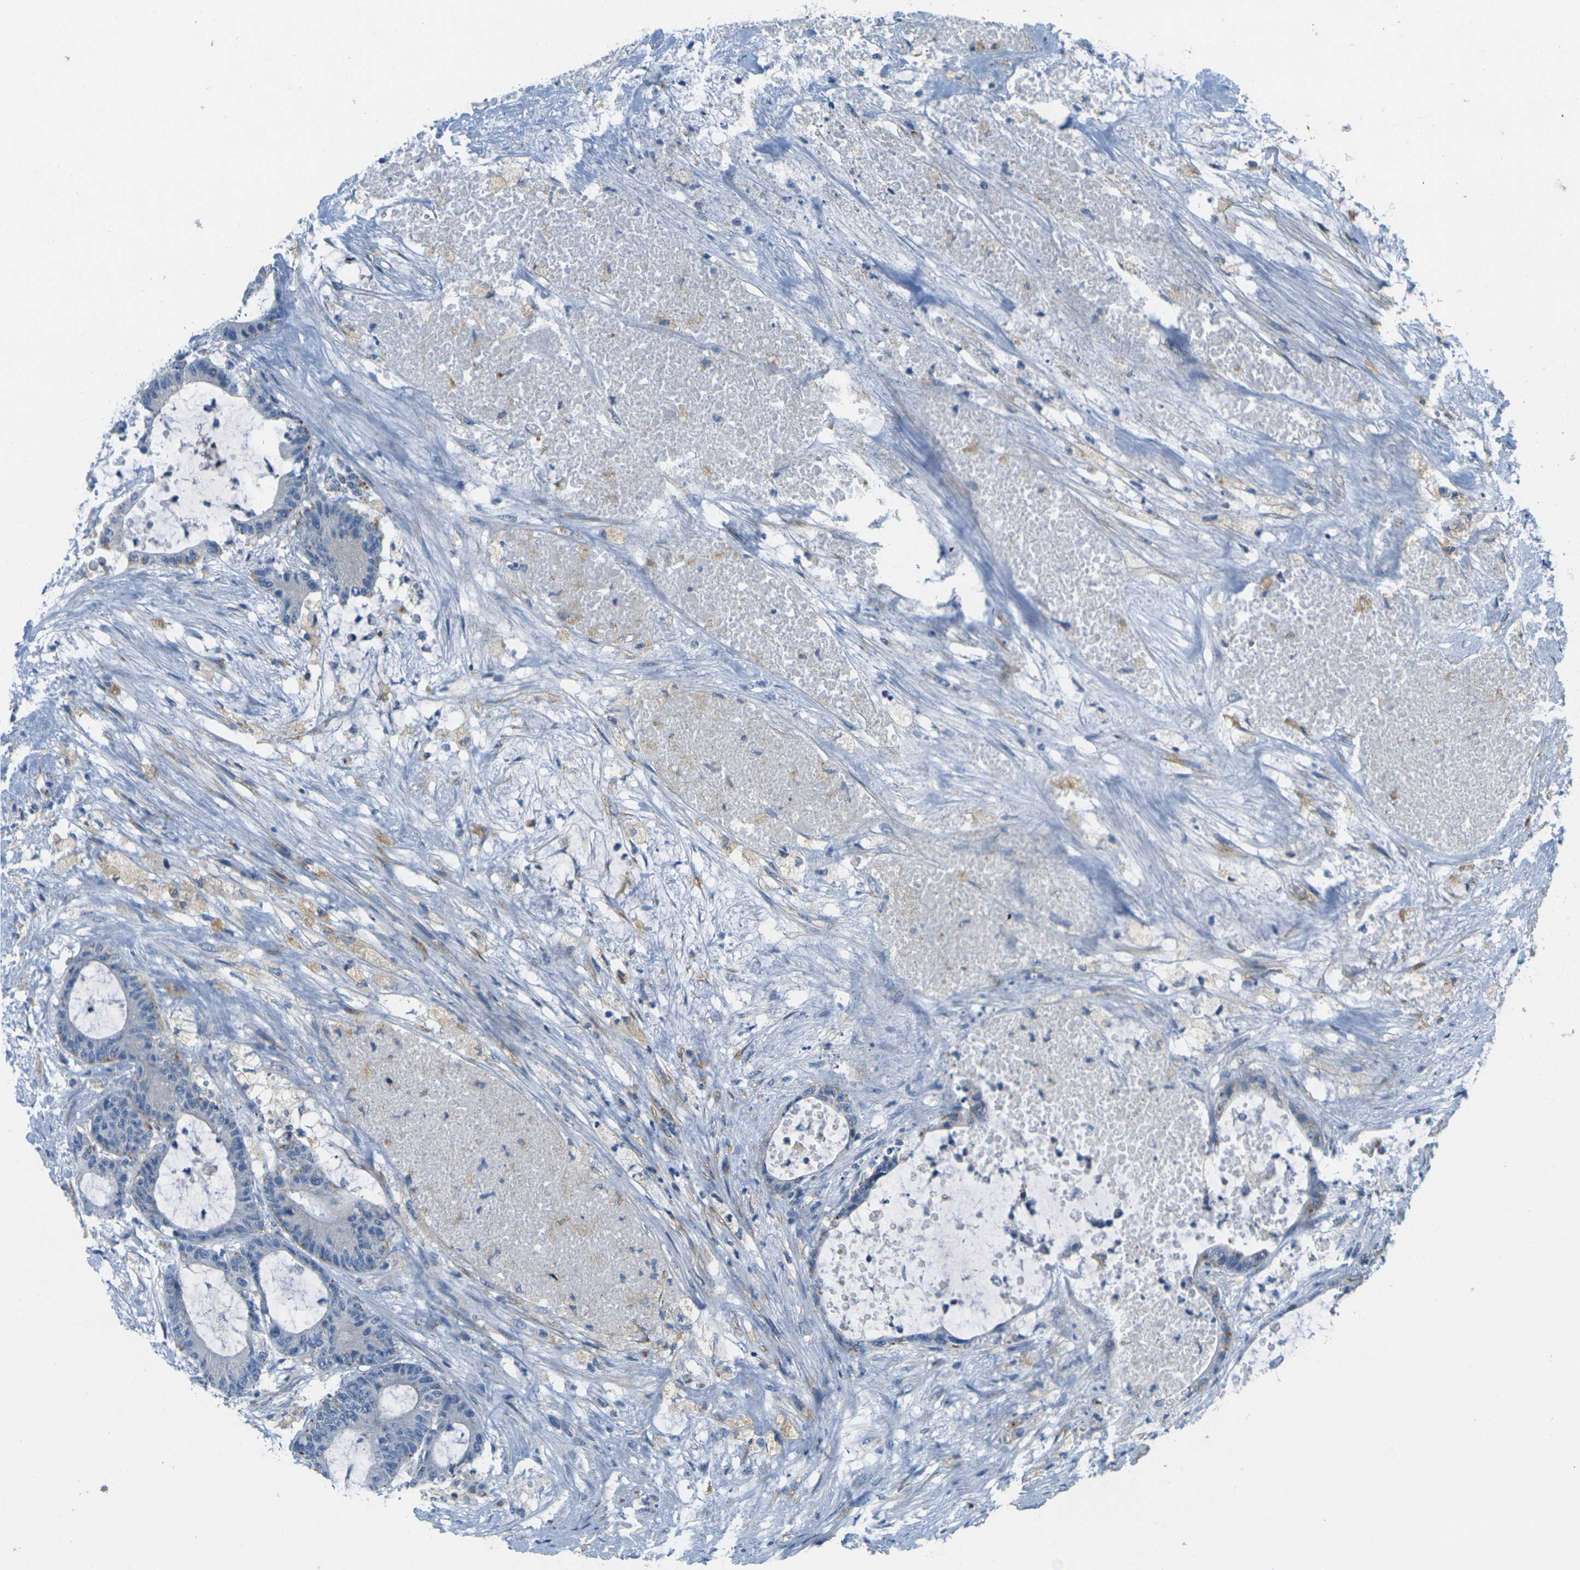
{"staining": {"intensity": "negative", "quantity": "none", "location": "none"}, "tissue": "colorectal cancer", "cell_type": "Tumor cells", "image_type": "cancer", "snomed": [{"axis": "morphology", "description": "Adenocarcinoma, NOS"}, {"axis": "topography", "description": "Colon"}], "caption": "Adenocarcinoma (colorectal) stained for a protein using immunohistochemistry (IHC) reveals no positivity tumor cells.", "gene": "CYP2C8", "patient": {"sex": "female", "age": 84}}